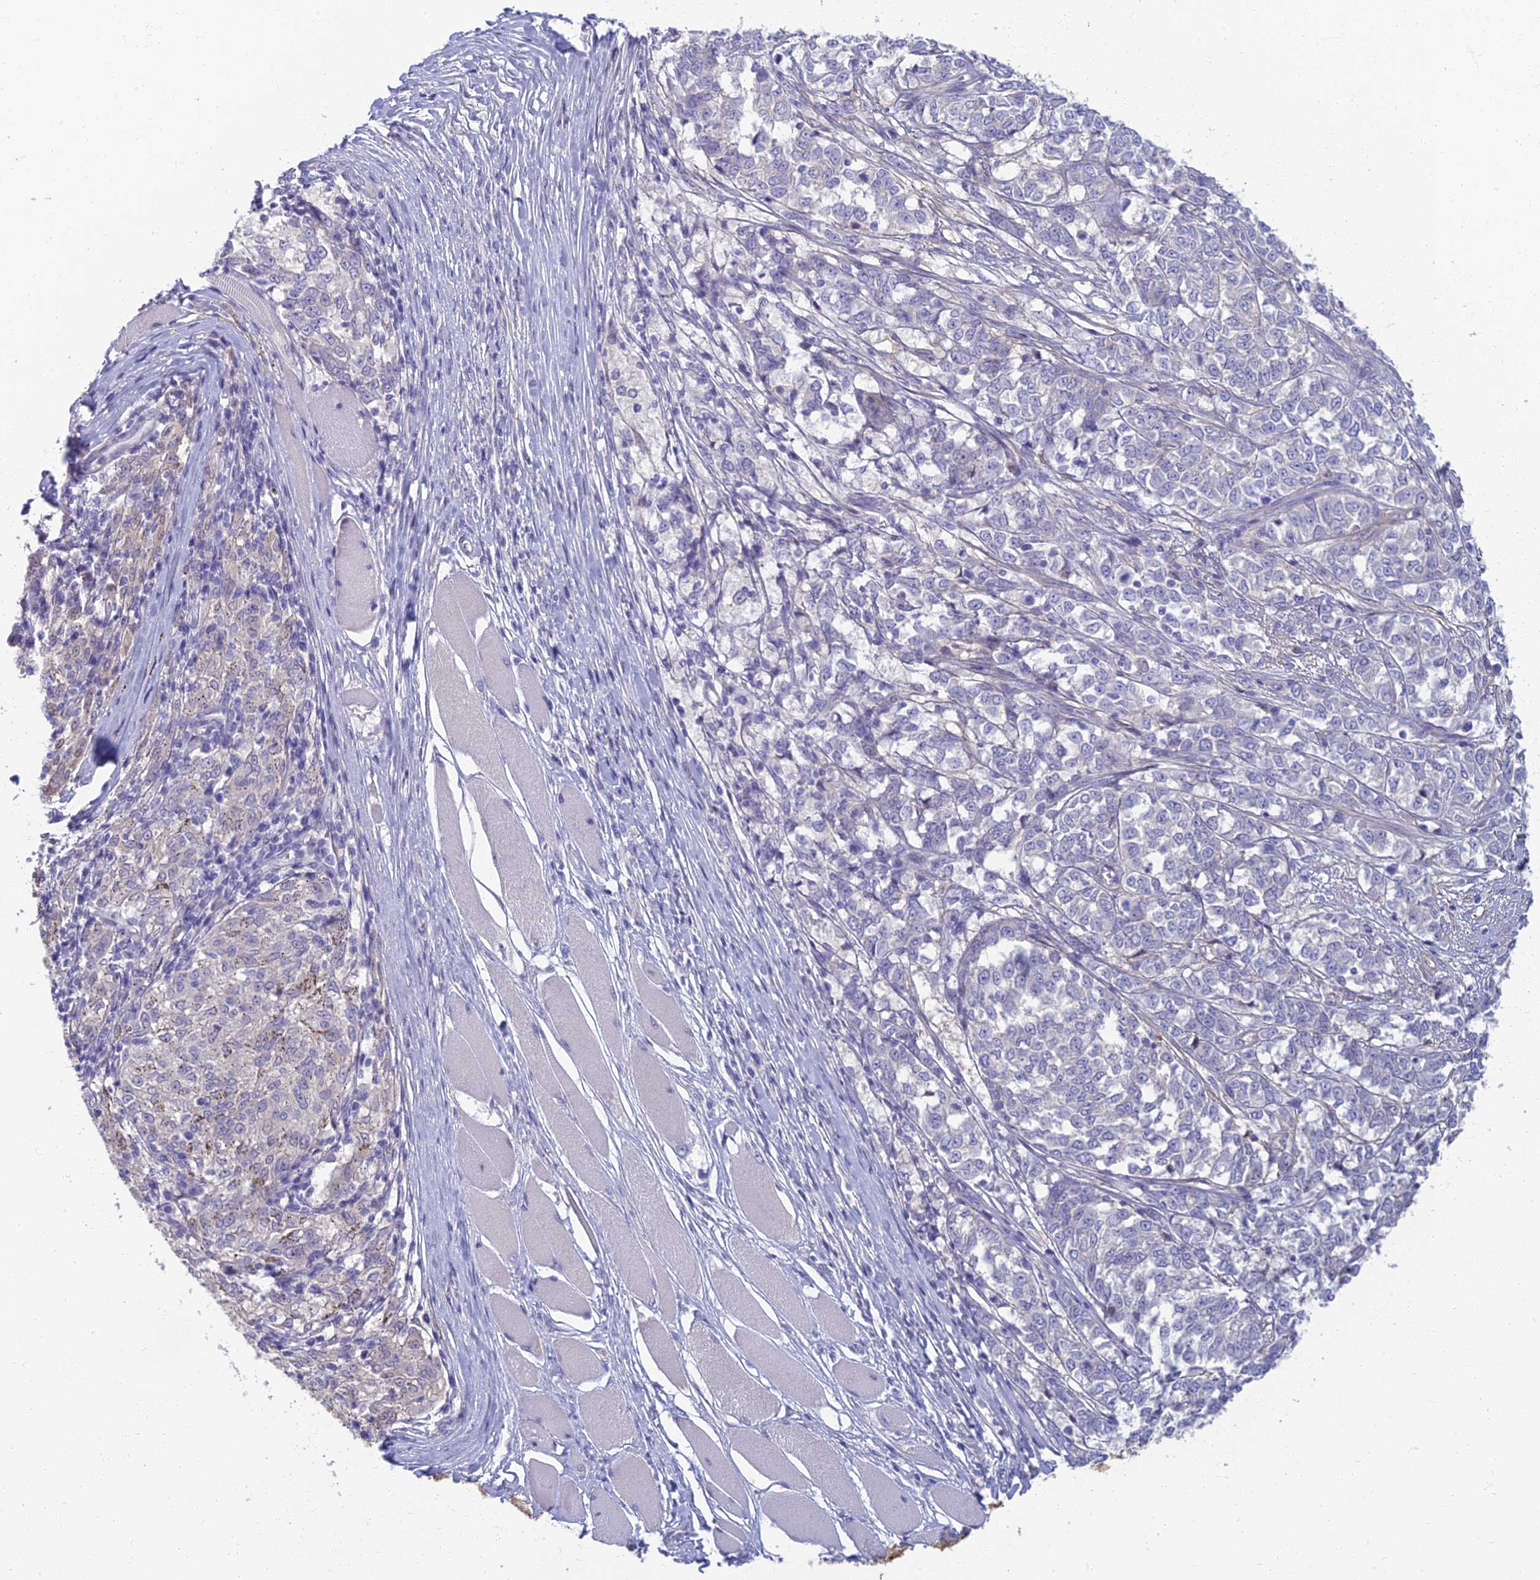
{"staining": {"intensity": "negative", "quantity": "none", "location": "none"}, "tissue": "melanoma", "cell_type": "Tumor cells", "image_type": "cancer", "snomed": [{"axis": "morphology", "description": "Malignant melanoma, NOS"}, {"axis": "topography", "description": "Skin"}], "caption": "There is no significant staining in tumor cells of melanoma.", "gene": "NEURL1", "patient": {"sex": "female", "age": 72}}